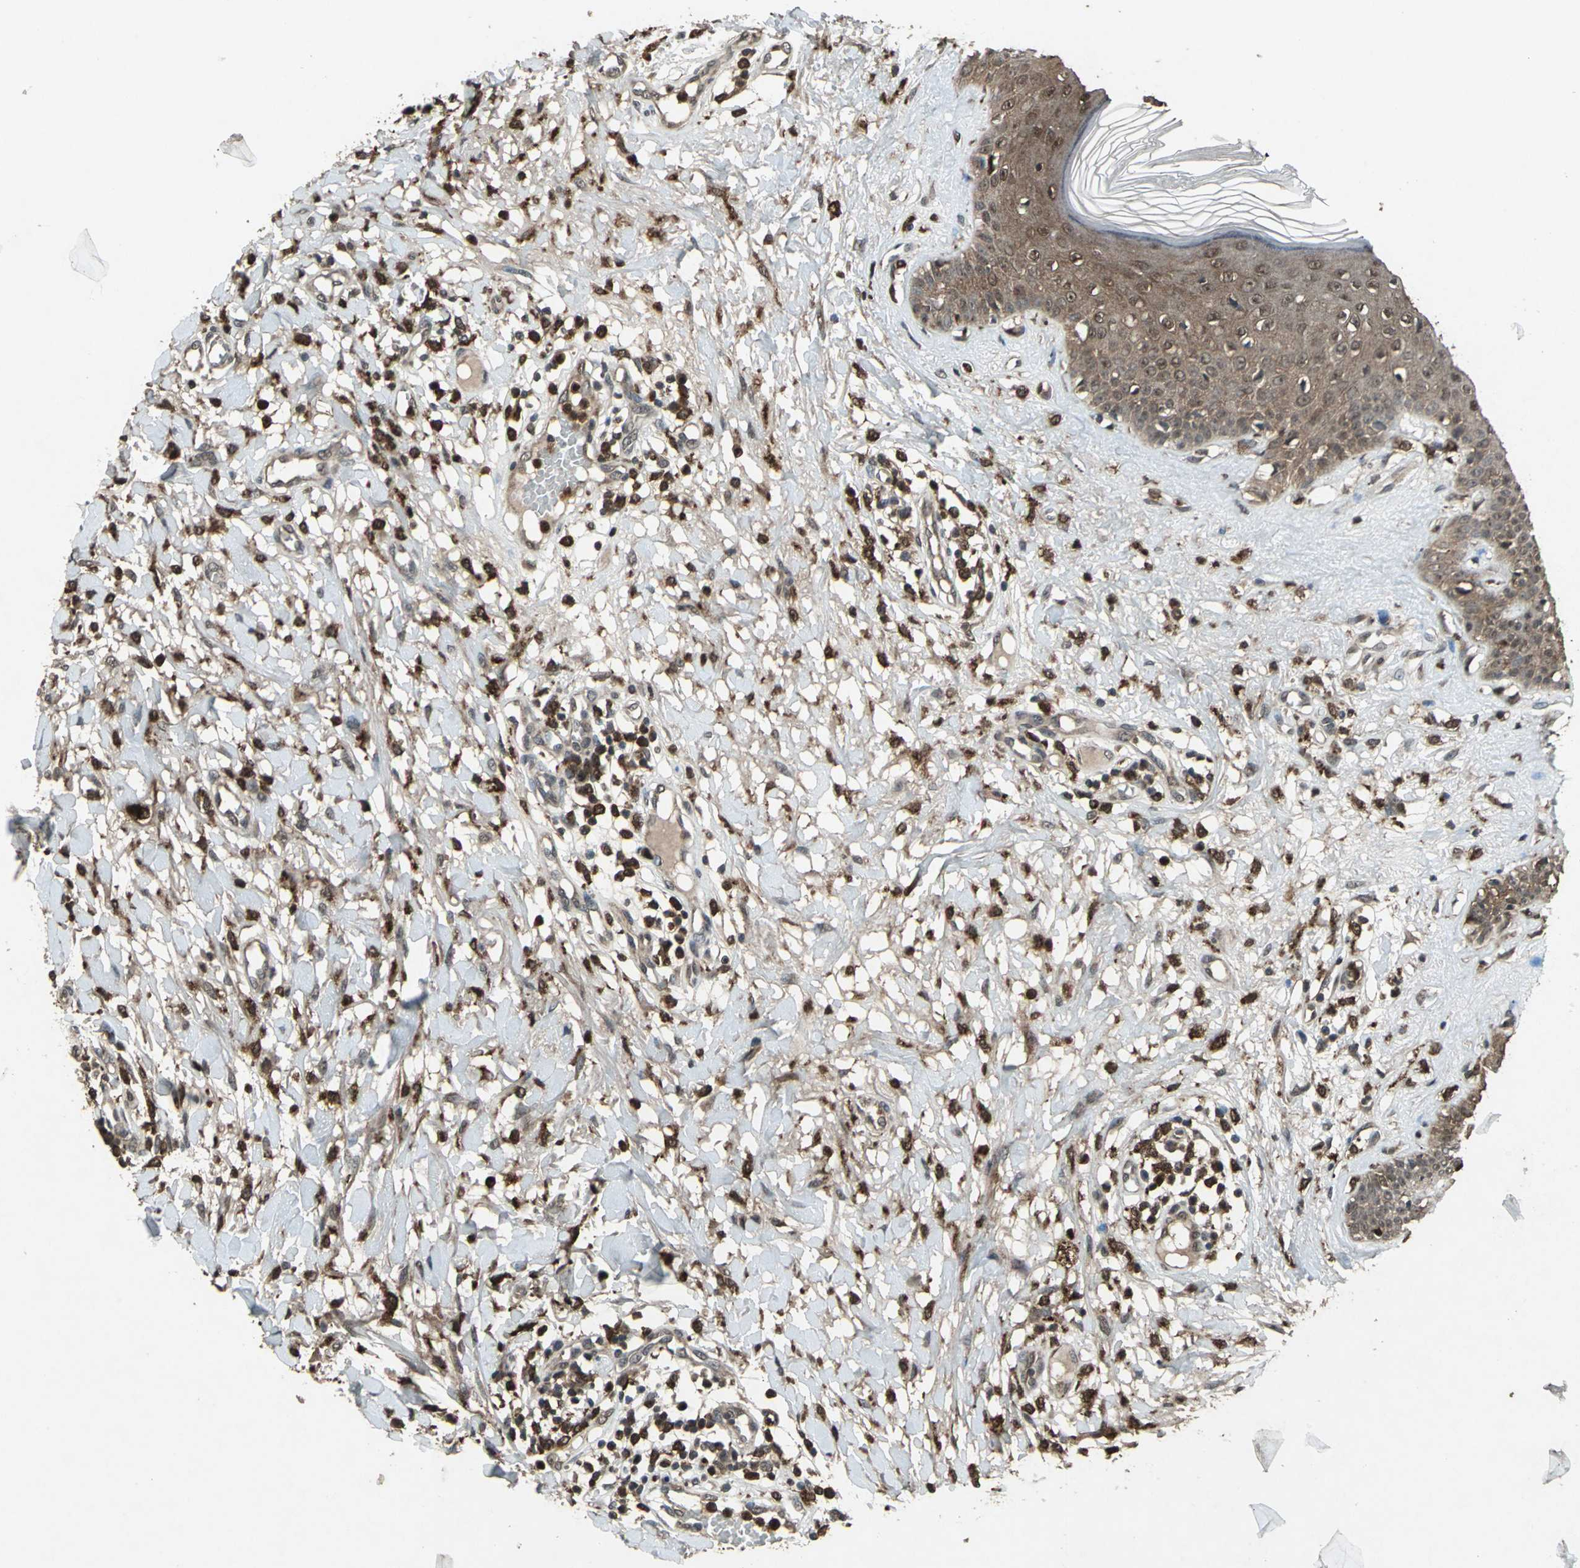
{"staining": {"intensity": "moderate", "quantity": ">75%", "location": "cytoplasmic/membranous,nuclear"}, "tissue": "skin cancer", "cell_type": "Tumor cells", "image_type": "cancer", "snomed": [{"axis": "morphology", "description": "Squamous cell carcinoma, NOS"}, {"axis": "topography", "description": "Skin"}], "caption": "Protein expression by IHC shows moderate cytoplasmic/membranous and nuclear expression in approximately >75% of tumor cells in squamous cell carcinoma (skin). (Brightfield microscopy of DAB IHC at high magnification).", "gene": "PYCARD", "patient": {"sex": "female", "age": 78}}